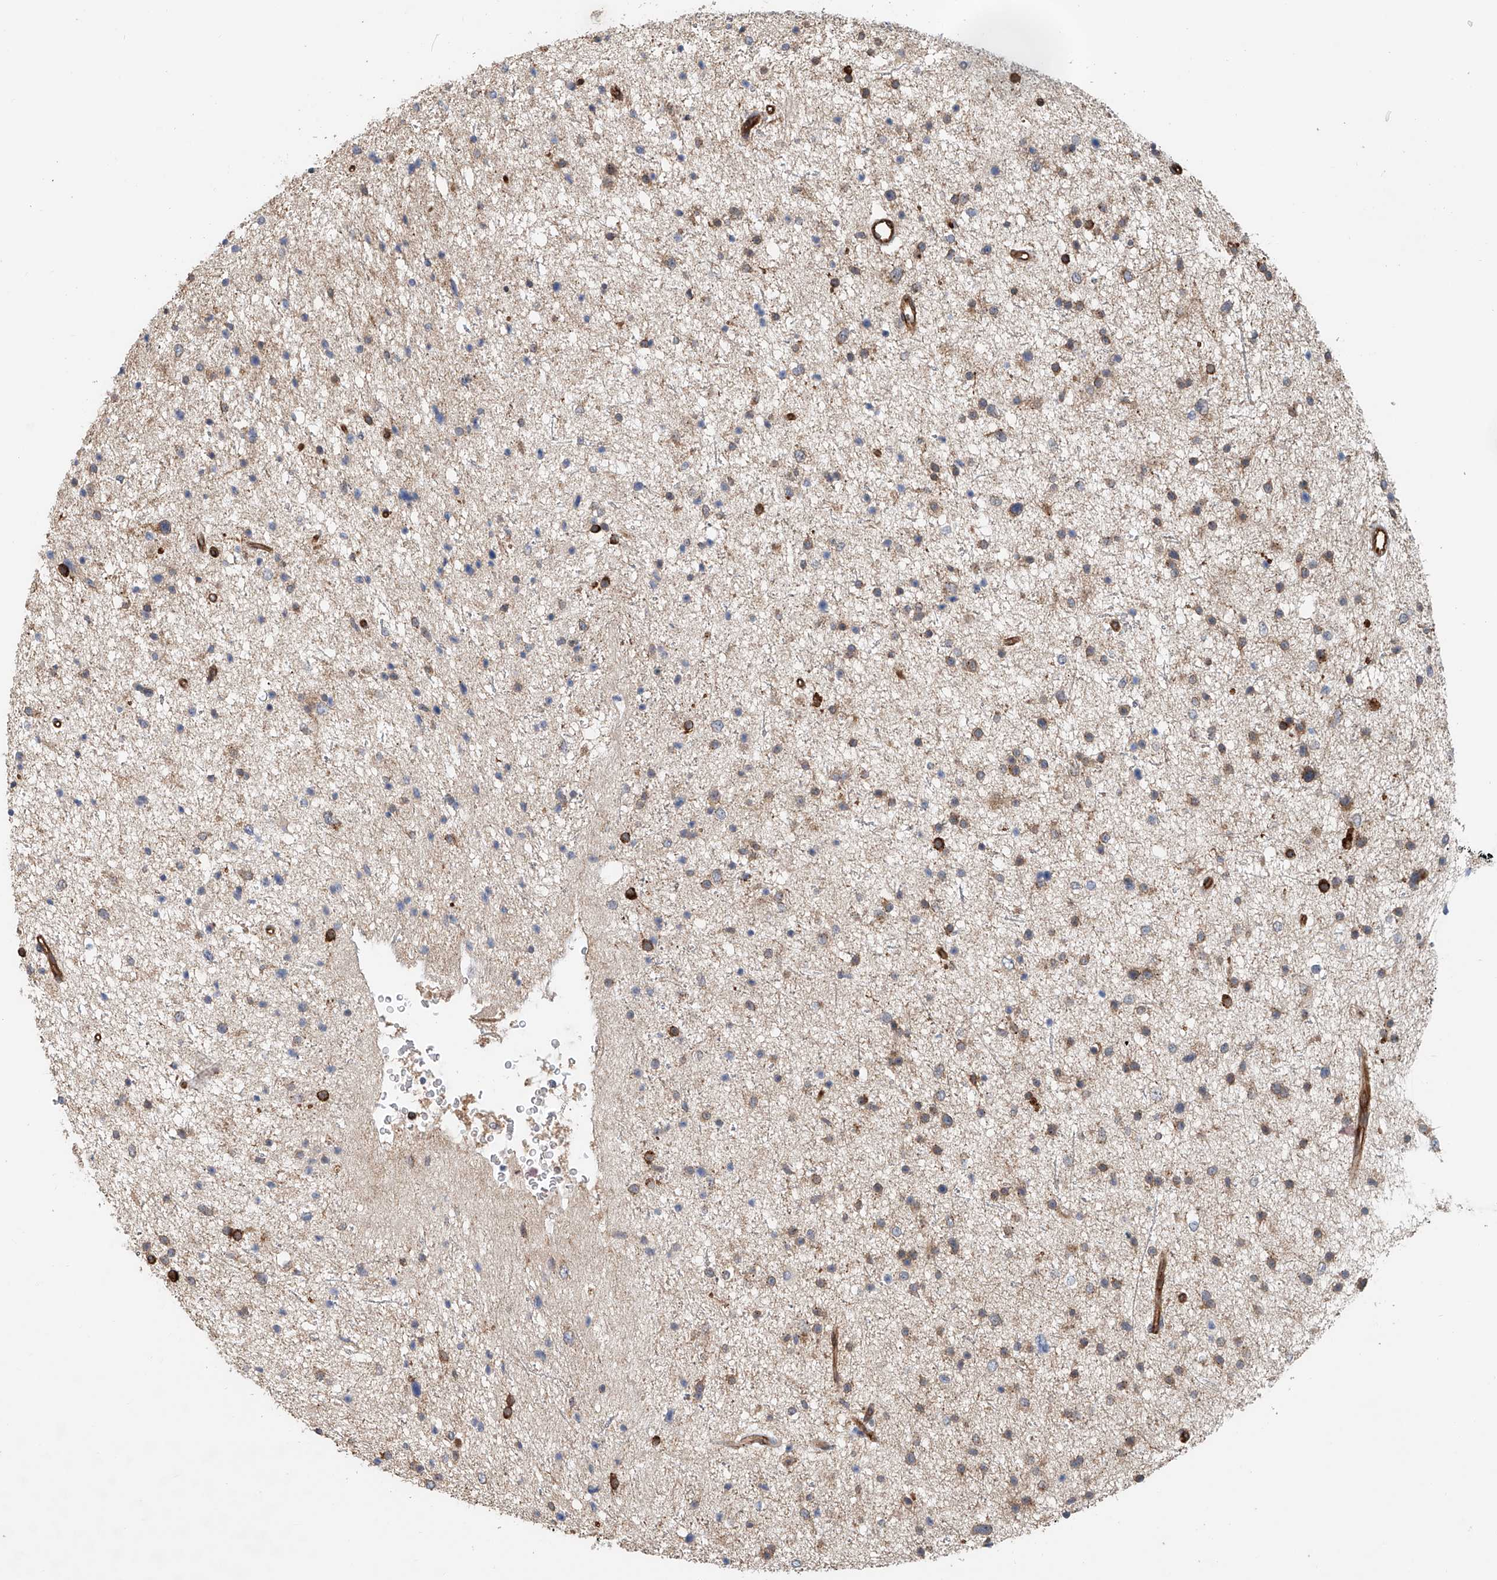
{"staining": {"intensity": "weak", "quantity": "25%-75%", "location": "cytoplasmic/membranous"}, "tissue": "glioma", "cell_type": "Tumor cells", "image_type": "cancer", "snomed": [{"axis": "morphology", "description": "Glioma, malignant, Low grade"}, {"axis": "topography", "description": "Brain"}], "caption": "The image exhibits immunohistochemical staining of malignant glioma (low-grade). There is weak cytoplasmic/membranous expression is identified in about 25%-75% of tumor cells.", "gene": "FRYL", "patient": {"sex": "female", "age": 37}}